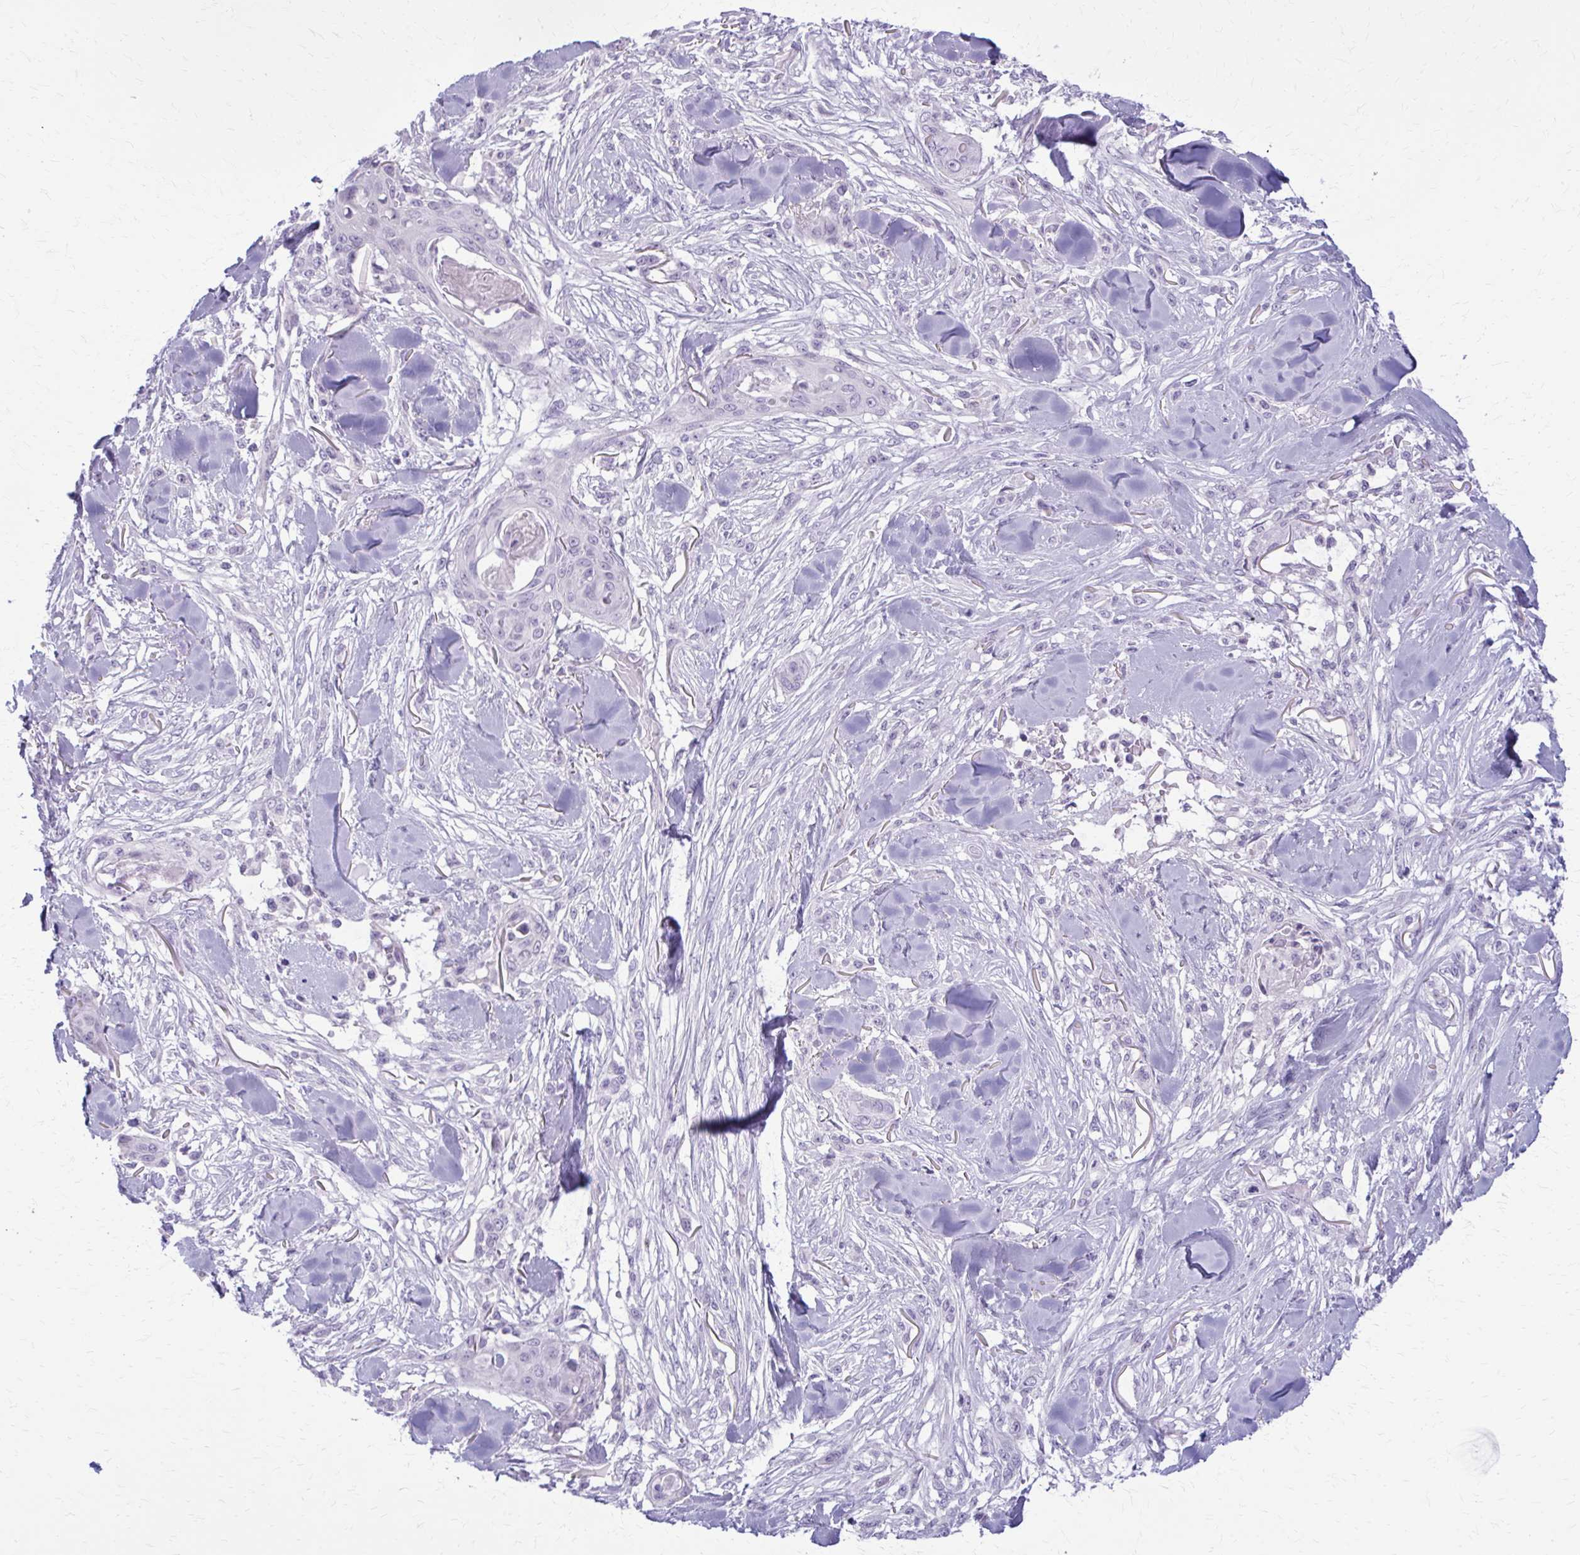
{"staining": {"intensity": "negative", "quantity": "none", "location": "none"}, "tissue": "skin cancer", "cell_type": "Tumor cells", "image_type": "cancer", "snomed": [{"axis": "morphology", "description": "Squamous cell carcinoma, NOS"}, {"axis": "topography", "description": "Skin"}], "caption": "A photomicrograph of skin squamous cell carcinoma stained for a protein displays no brown staining in tumor cells.", "gene": "CD38", "patient": {"sex": "female", "age": 59}}